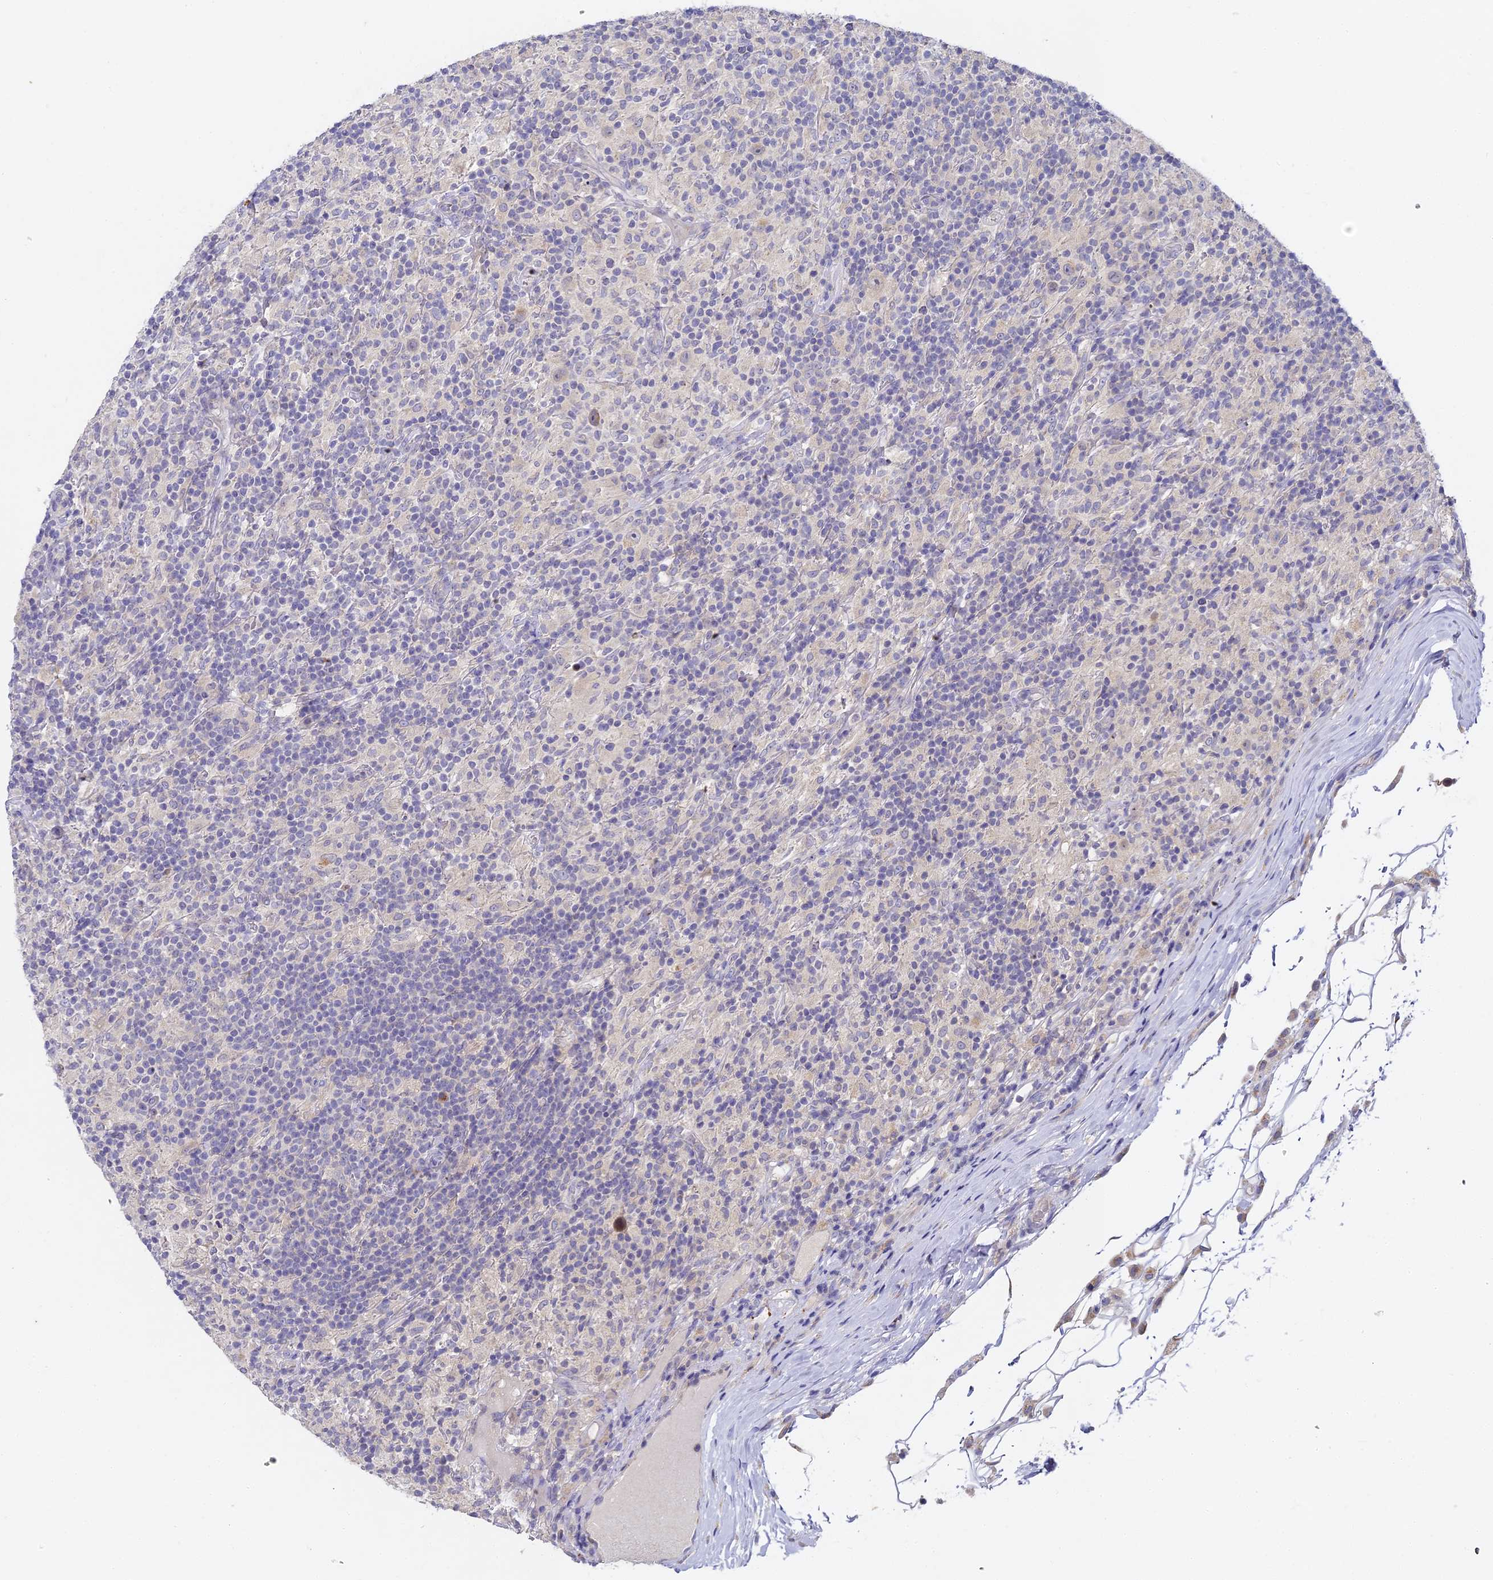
{"staining": {"intensity": "negative", "quantity": "none", "location": "none"}, "tissue": "lymphoma", "cell_type": "Tumor cells", "image_type": "cancer", "snomed": [{"axis": "morphology", "description": "Hodgkin's disease, NOS"}, {"axis": "topography", "description": "Lymph node"}], "caption": "IHC histopathology image of neoplastic tissue: Hodgkin's disease stained with DAB shows no significant protein expression in tumor cells. The staining was performed using DAB (3,3'-diaminobenzidine) to visualize the protein expression in brown, while the nuclei were stained in blue with hematoxylin (Magnification: 20x).", "gene": "DONSON", "patient": {"sex": "male", "age": 70}}